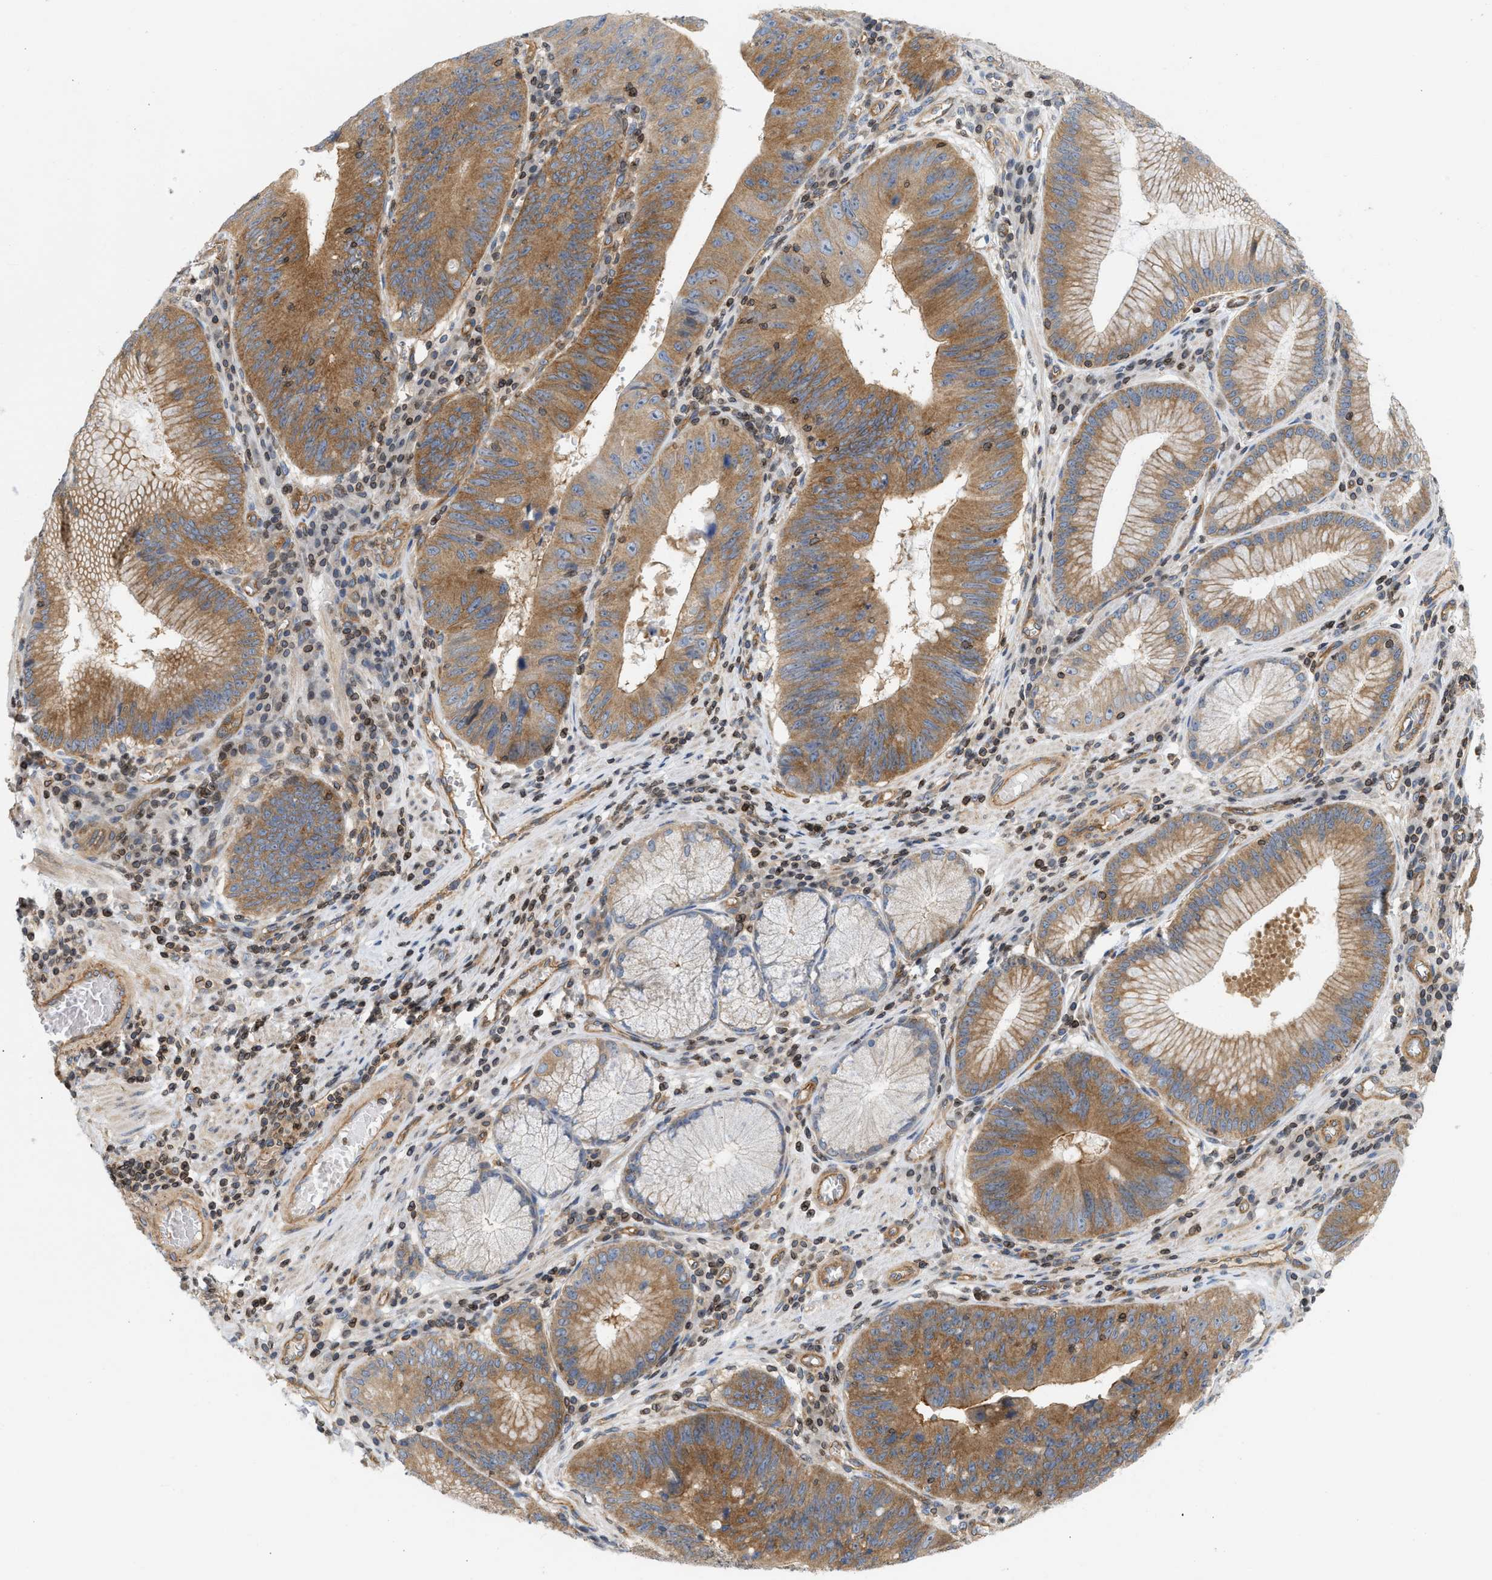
{"staining": {"intensity": "moderate", "quantity": ">75%", "location": "cytoplasmic/membranous"}, "tissue": "stomach cancer", "cell_type": "Tumor cells", "image_type": "cancer", "snomed": [{"axis": "morphology", "description": "Adenocarcinoma, NOS"}, {"axis": "topography", "description": "Stomach"}], "caption": "The histopathology image exhibits immunohistochemical staining of stomach cancer (adenocarcinoma). There is moderate cytoplasmic/membranous staining is appreciated in approximately >75% of tumor cells. Immunohistochemistry stains the protein of interest in brown and the nuclei are stained blue.", "gene": "STRN", "patient": {"sex": "male", "age": 59}}